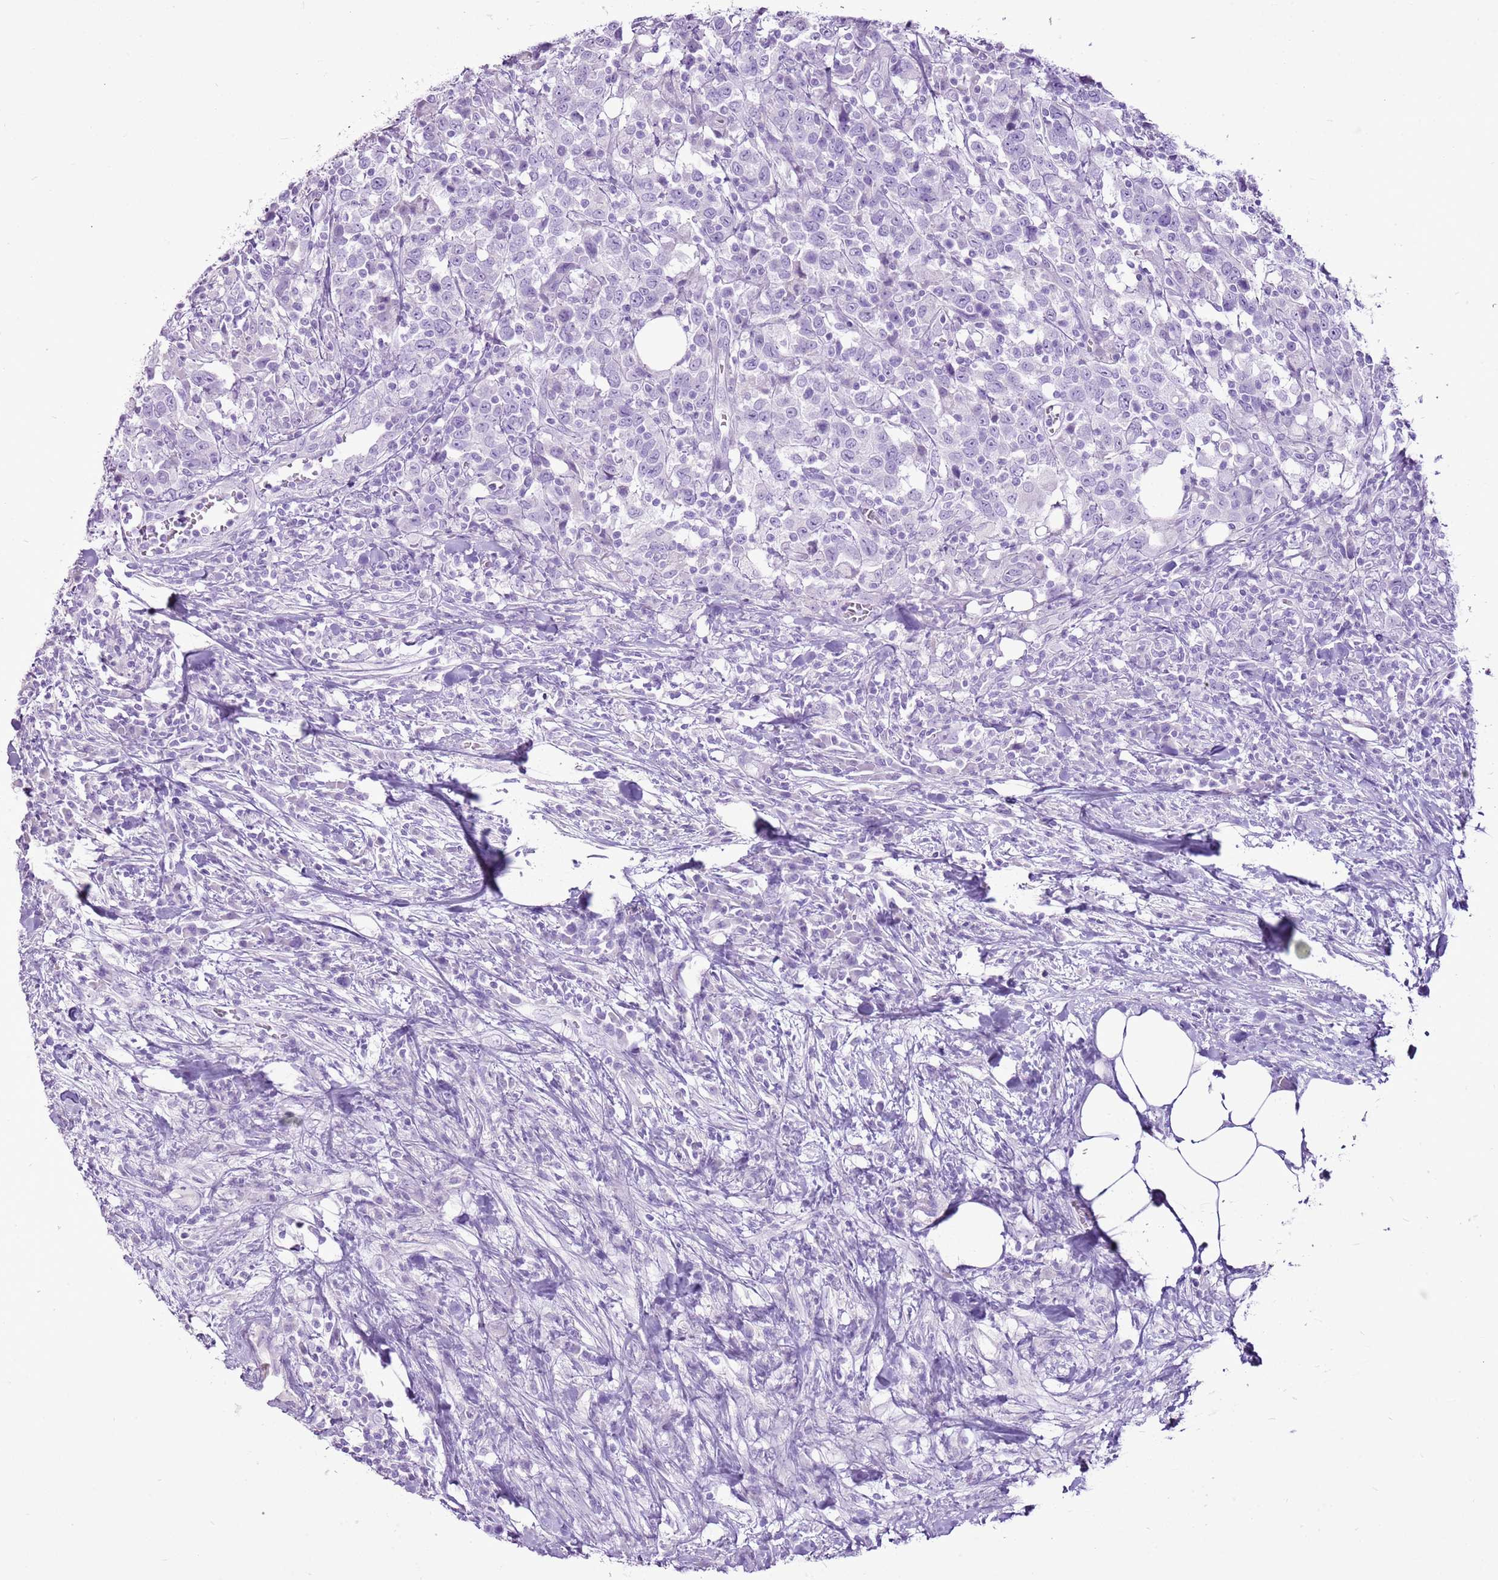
{"staining": {"intensity": "negative", "quantity": "none", "location": "none"}, "tissue": "urothelial cancer", "cell_type": "Tumor cells", "image_type": "cancer", "snomed": [{"axis": "morphology", "description": "Urothelial carcinoma, High grade"}, {"axis": "topography", "description": "Urinary bladder"}], "caption": "Tumor cells are negative for protein expression in human urothelial carcinoma (high-grade). Nuclei are stained in blue.", "gene": "CNFN", "patient": {"sex": "male", "age": 61}}